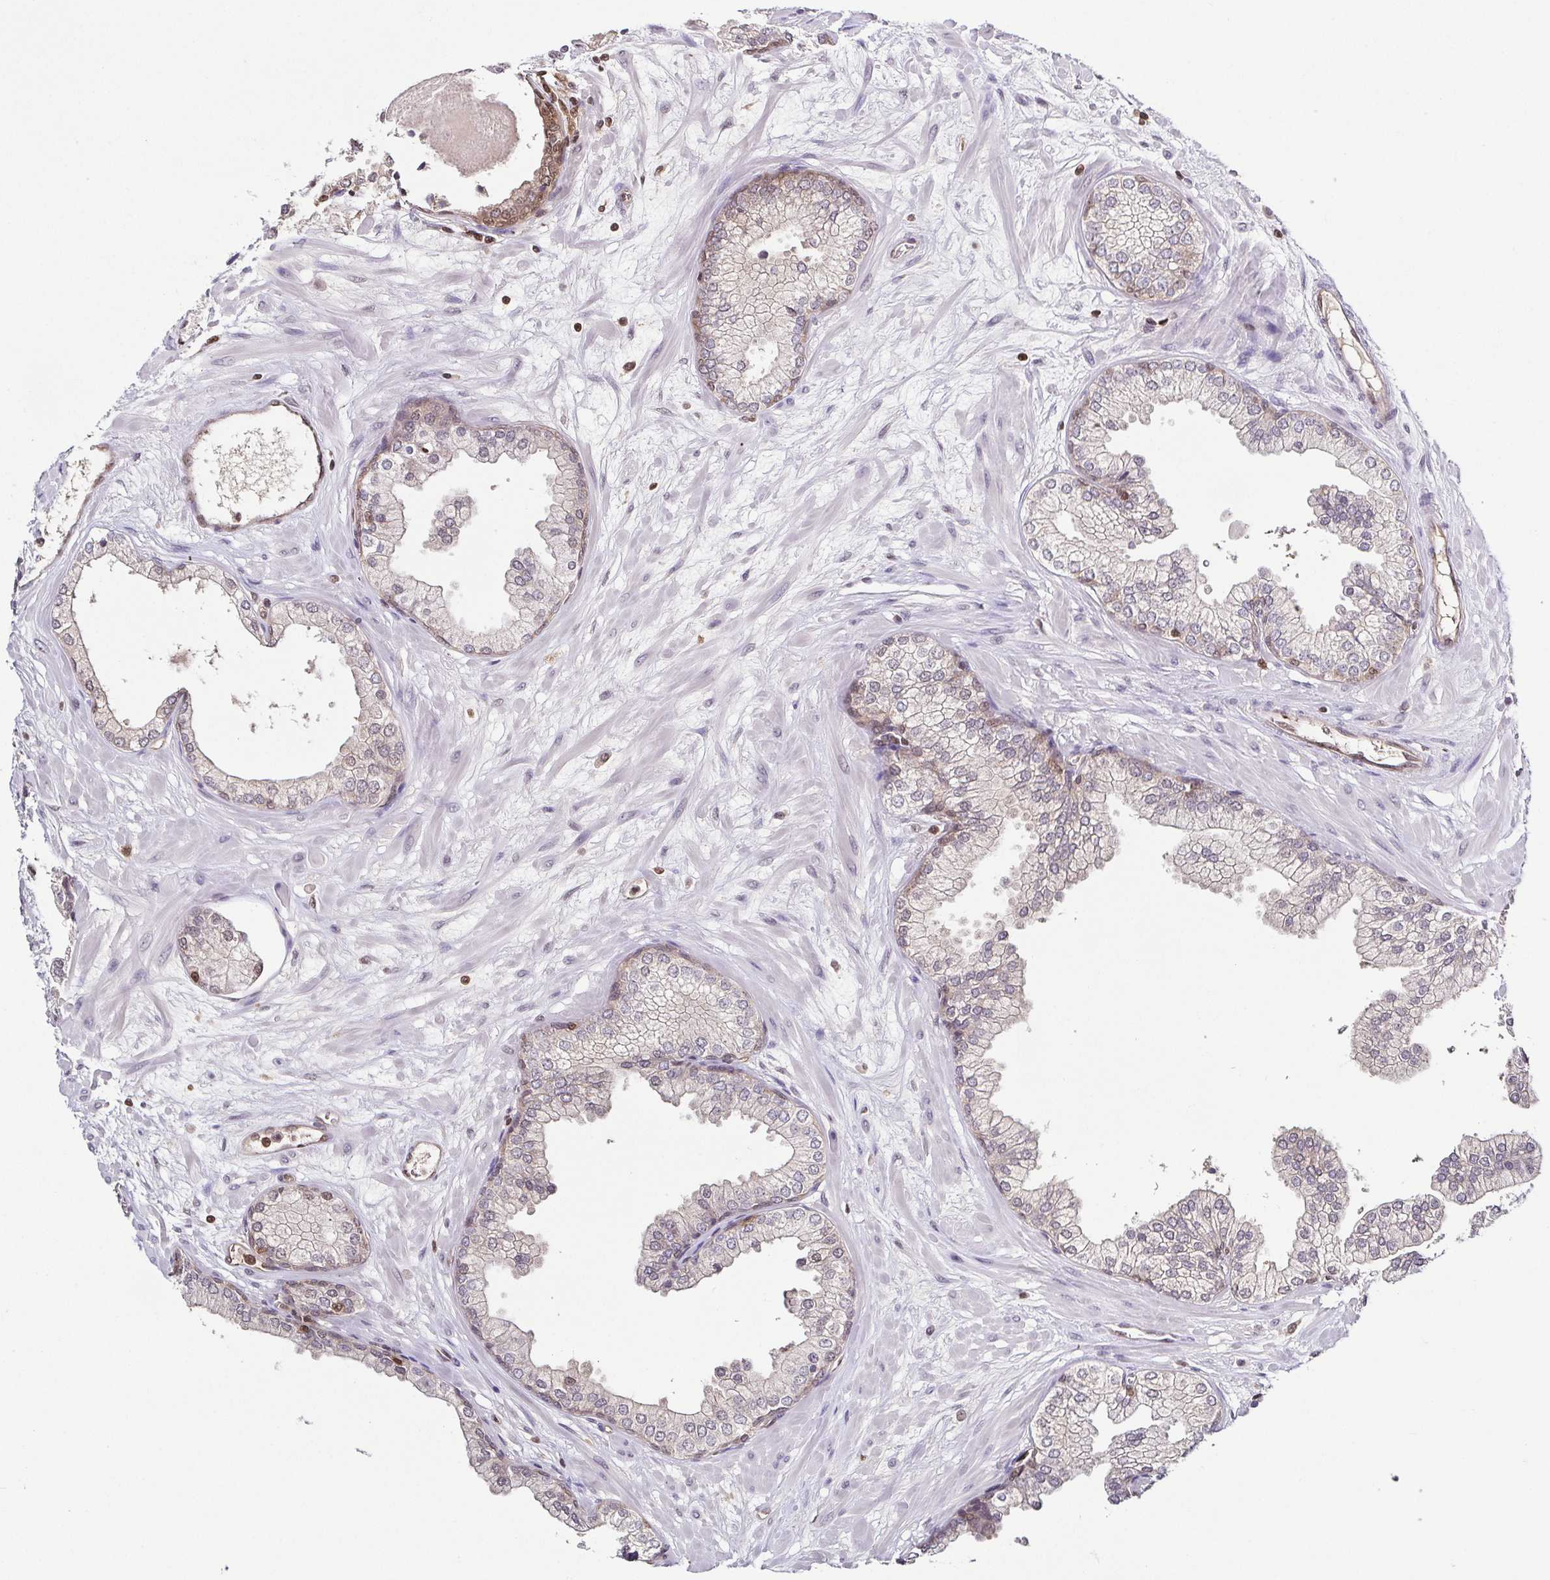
{"staining": {"intensity": "moderate", "quantity": "25%-75%", "location": "cytoplasmic/membranous,nuclear"}, "tissue": "prostate", "cell_type": "Glandular cells", "image_type": "normal", "snomed": [{"axis": "morphology", "description": "Normal tissue, NOS"}, {"axis": "topography", "description": "Prostate"}, {"axis": "topography", "description": "Peripheral nerve tissue"}], "caption": "The histopathology image reveals staining of benign prostate, revealing moderate cytoplasmic/membranous,nuclear protein expression (brown color) within glandular cells.", "gene": "PSMB9", "patient": {"sex": "male", "age": 61}}